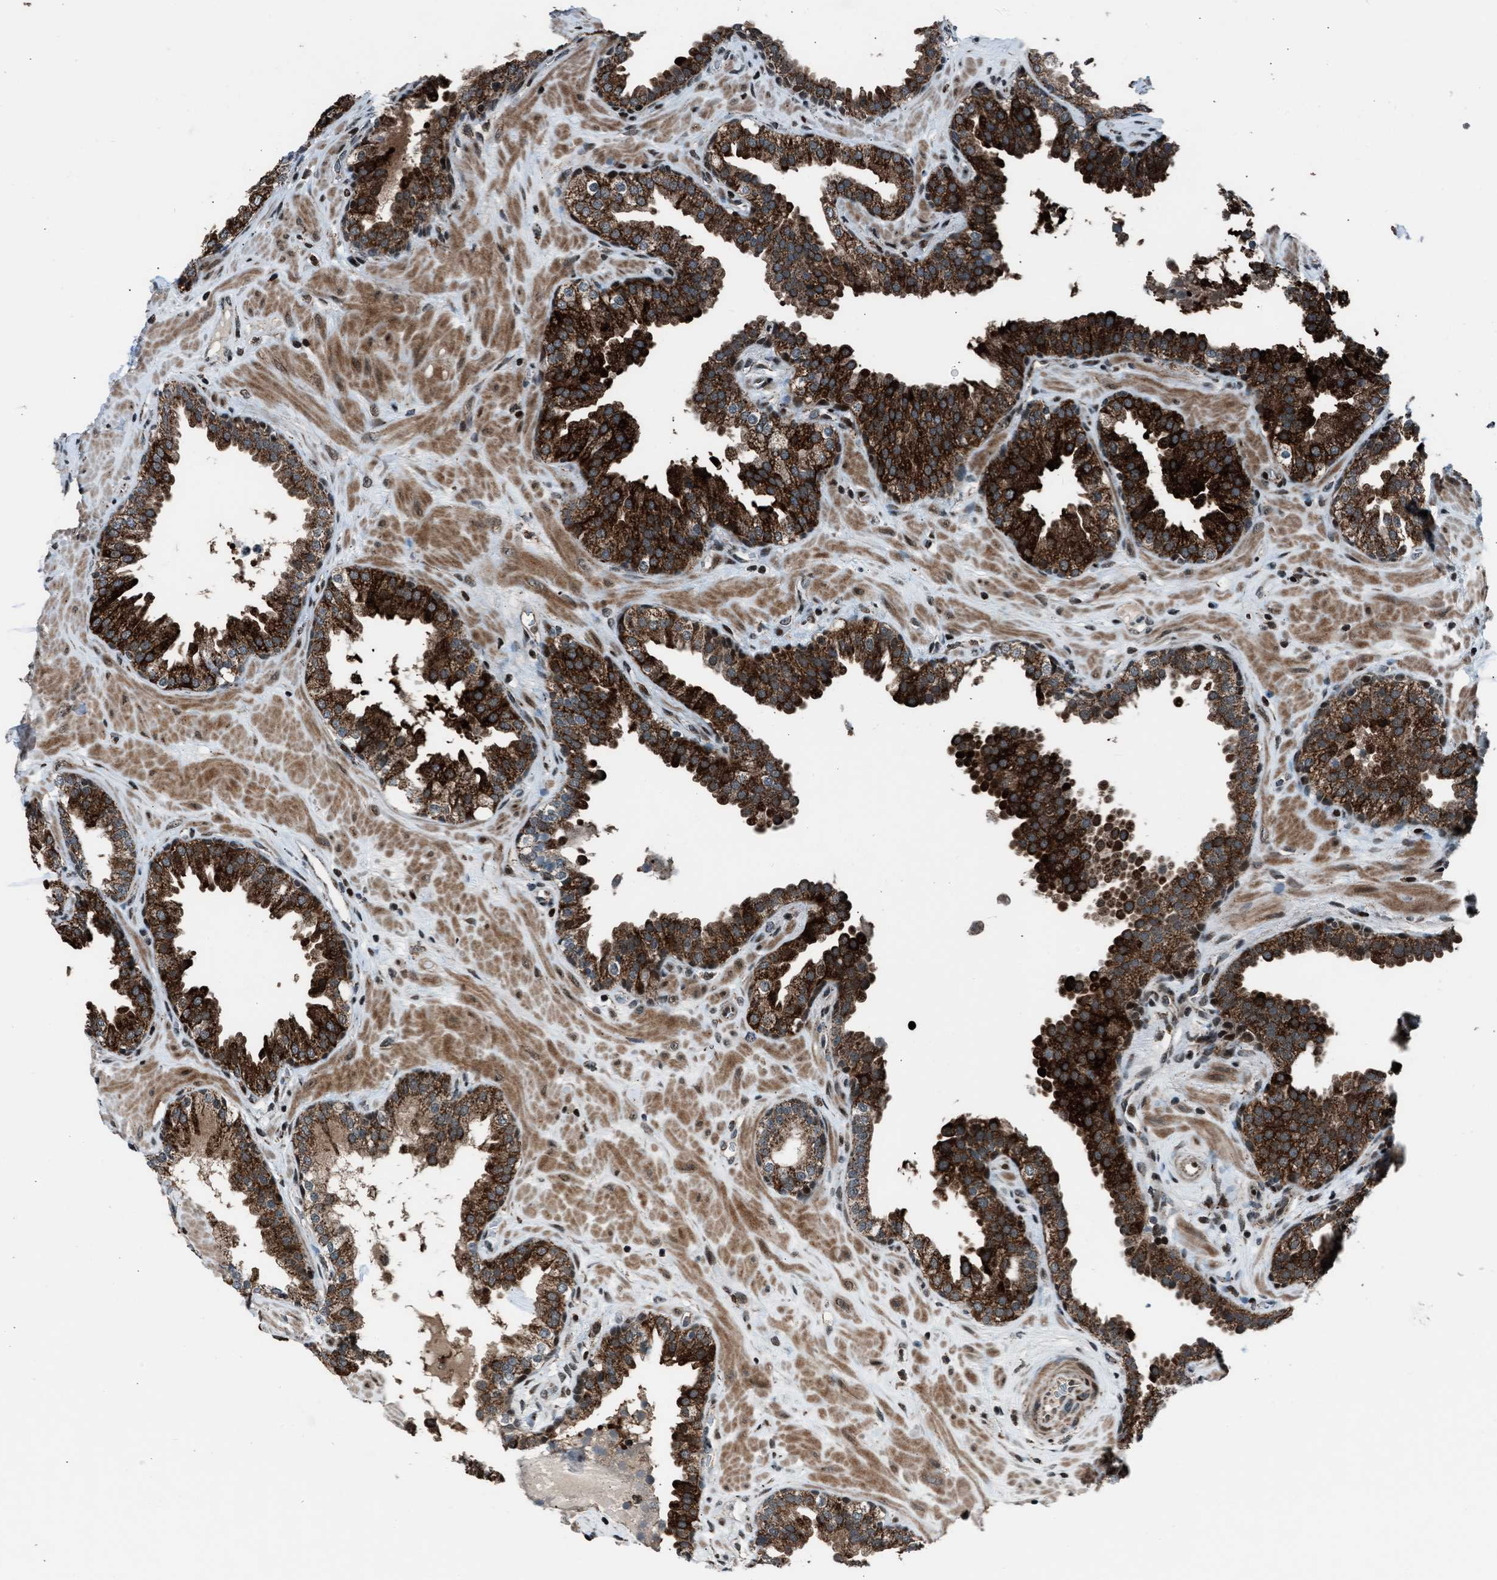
{"staining": {"intensity": "strong", "quantity": ">75%", "location": "cytoplasmic/membranous,nuclear"}, "tissue": "prostate", "cell_type": "Glandular cells", "image_type": "normal", "snomed": [{"axis": "morphology", "description": "Normal tissue, NOS"}, {"axis": "topography", "description": "Prostate"}], "caption": "Glandular cells reveal high levels of strong cytoplasmic/membranous,nuclear expression in approximately >75% of cells in unremarkable prostate.", "gene": "MORC3", "patient": {"sex": "male", "age": 51}}